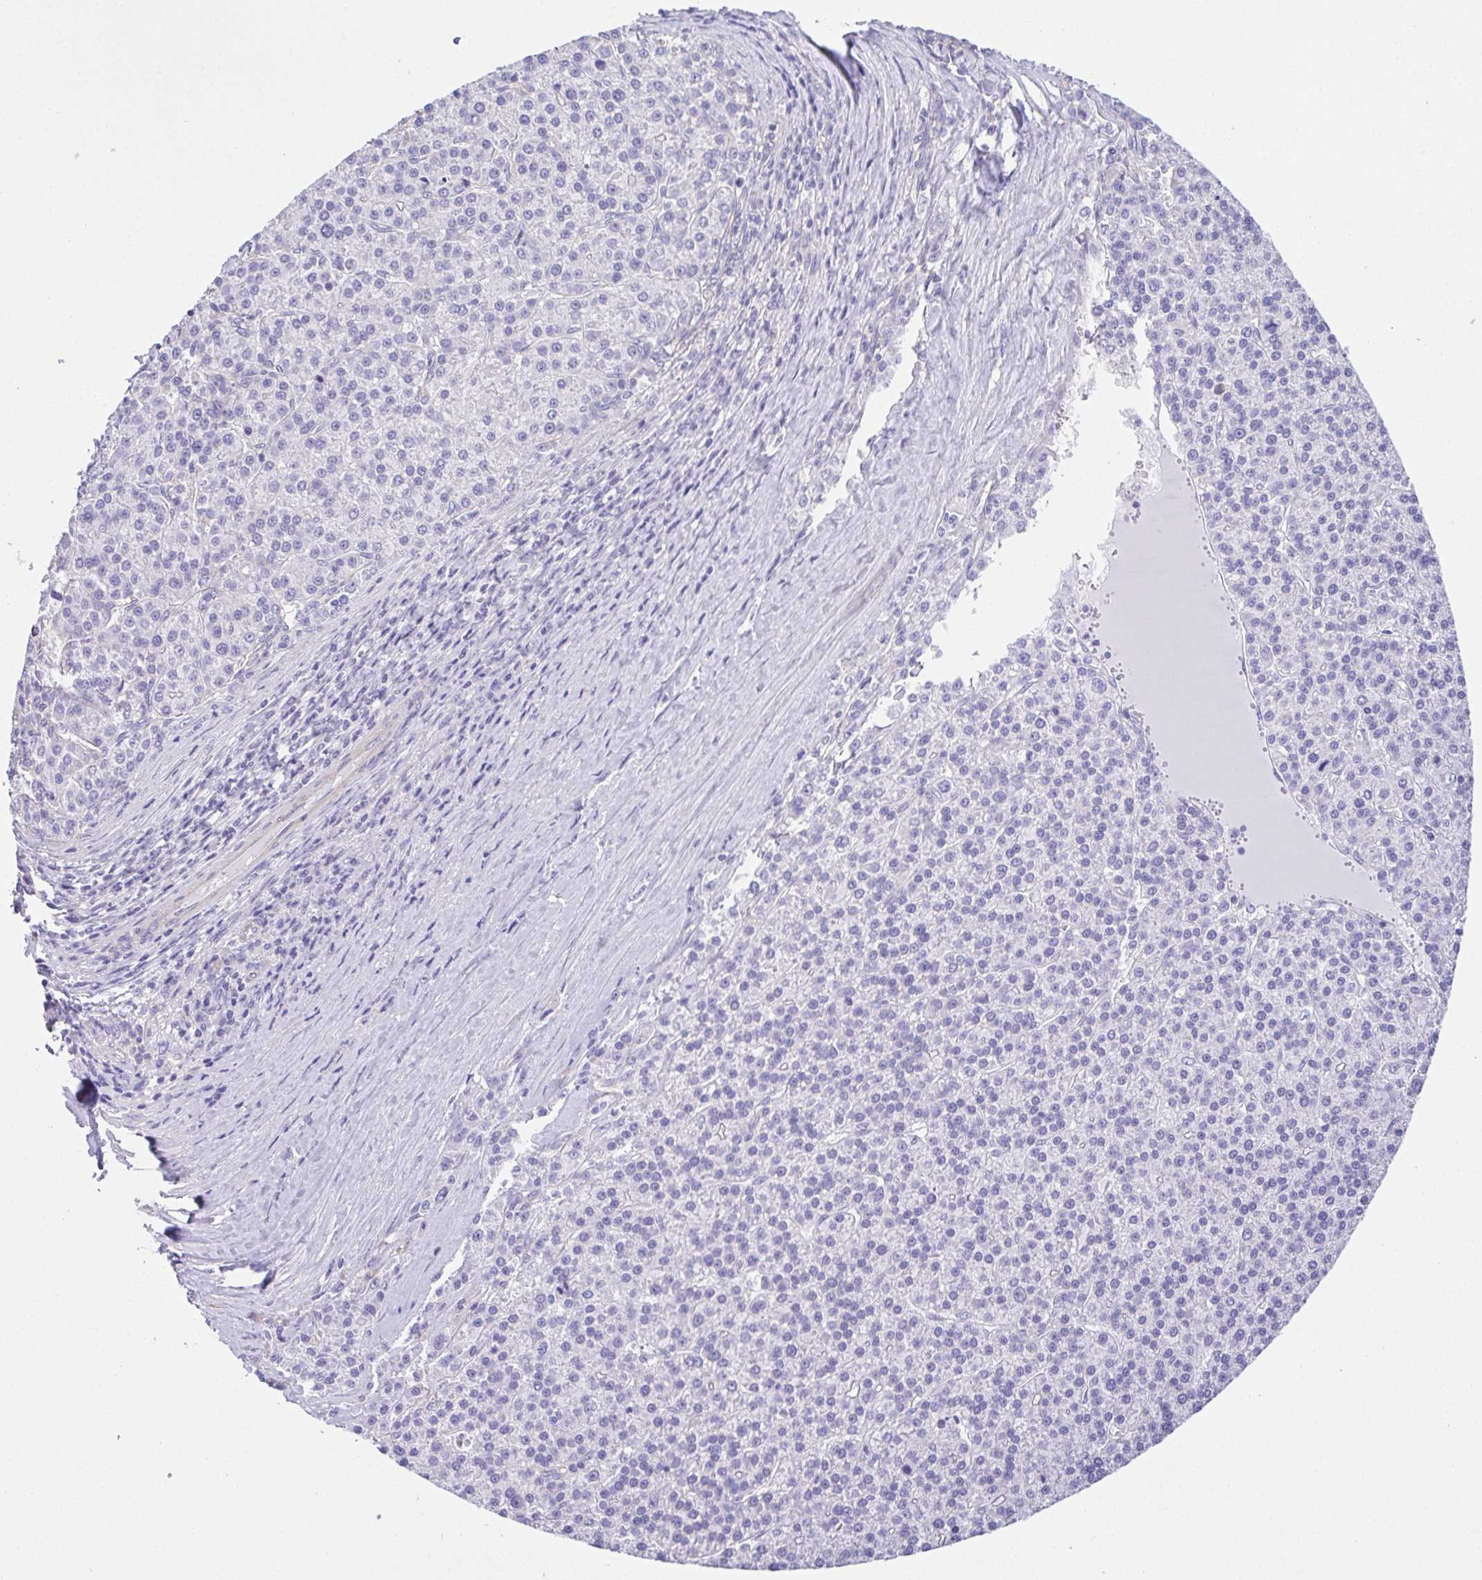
{"staining": {"intensity": "negative", "quantity": "none", "location": "none"}, "tissue": "liver cancer", "cell_type": "Tumor cells", "image_type": "cancer", "snomed": [{"axis": "morphology", "description": "Carcinoma, Hepatocellular, NOS"}, {"axis": "topography", "description": "Liver"}], "caption": "Immunohistochemistry (IHC) of human liver hepatocellular carcinoma demonstrates no expression in tumor cells.", "gene": "MYL6", "patient": {"sex": "female", "age": 58}}